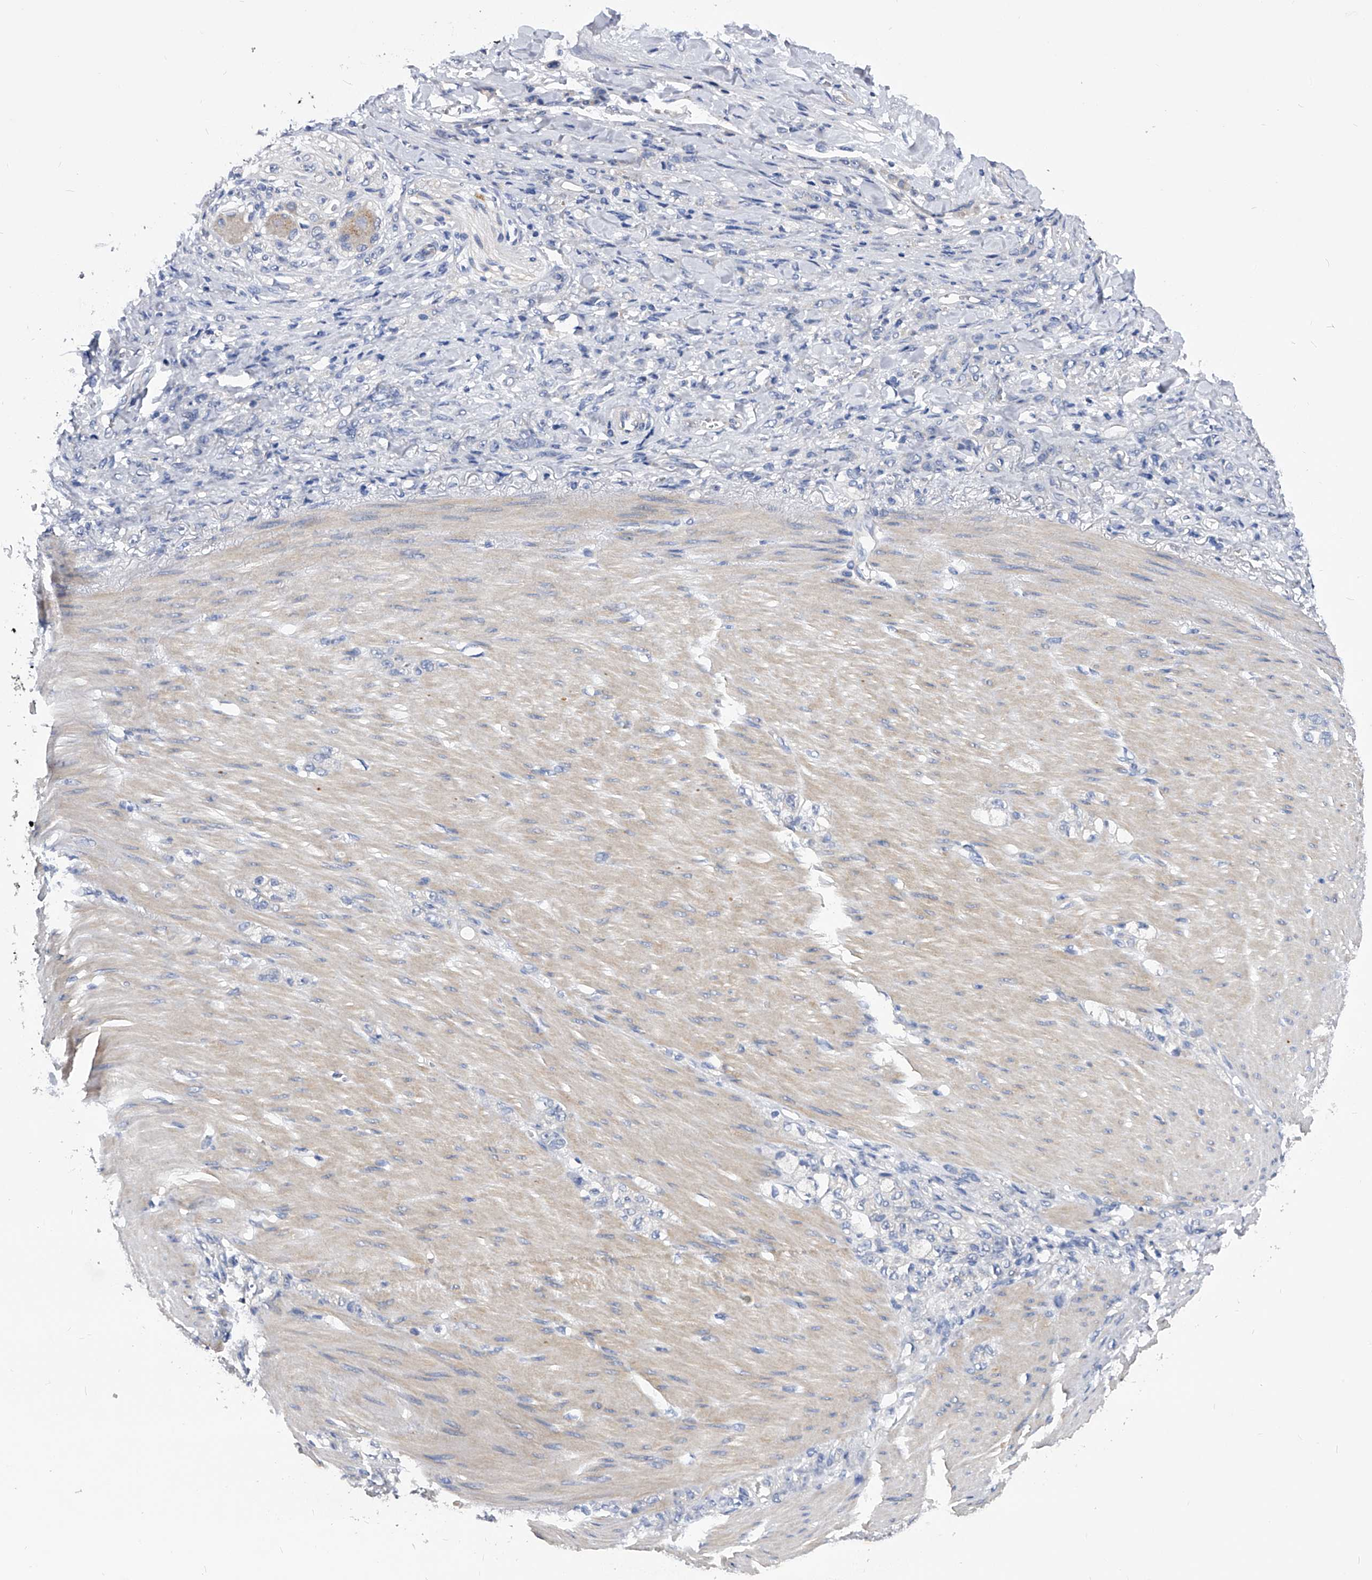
{"staining": {"intensity": "negative", "quantity": "none", "location": "none"}, "tissue": "stomach cancer", "cell_type": "Tumor cells", "image_type": "cancer", "snomed": [{"axis": "morphology", "description": "Normal tissue, NOS"}, {"axis": "morphology", "description": "Adenocarcinoma, NOS"}, {"axis": "topography", "description": "Stomach"}], "caption": "Tumor cells are negative for protein expression in human stomach adenocarcinoma.", "gene": "PPP5C", "patient": {"sex": "male", "age": 82}}